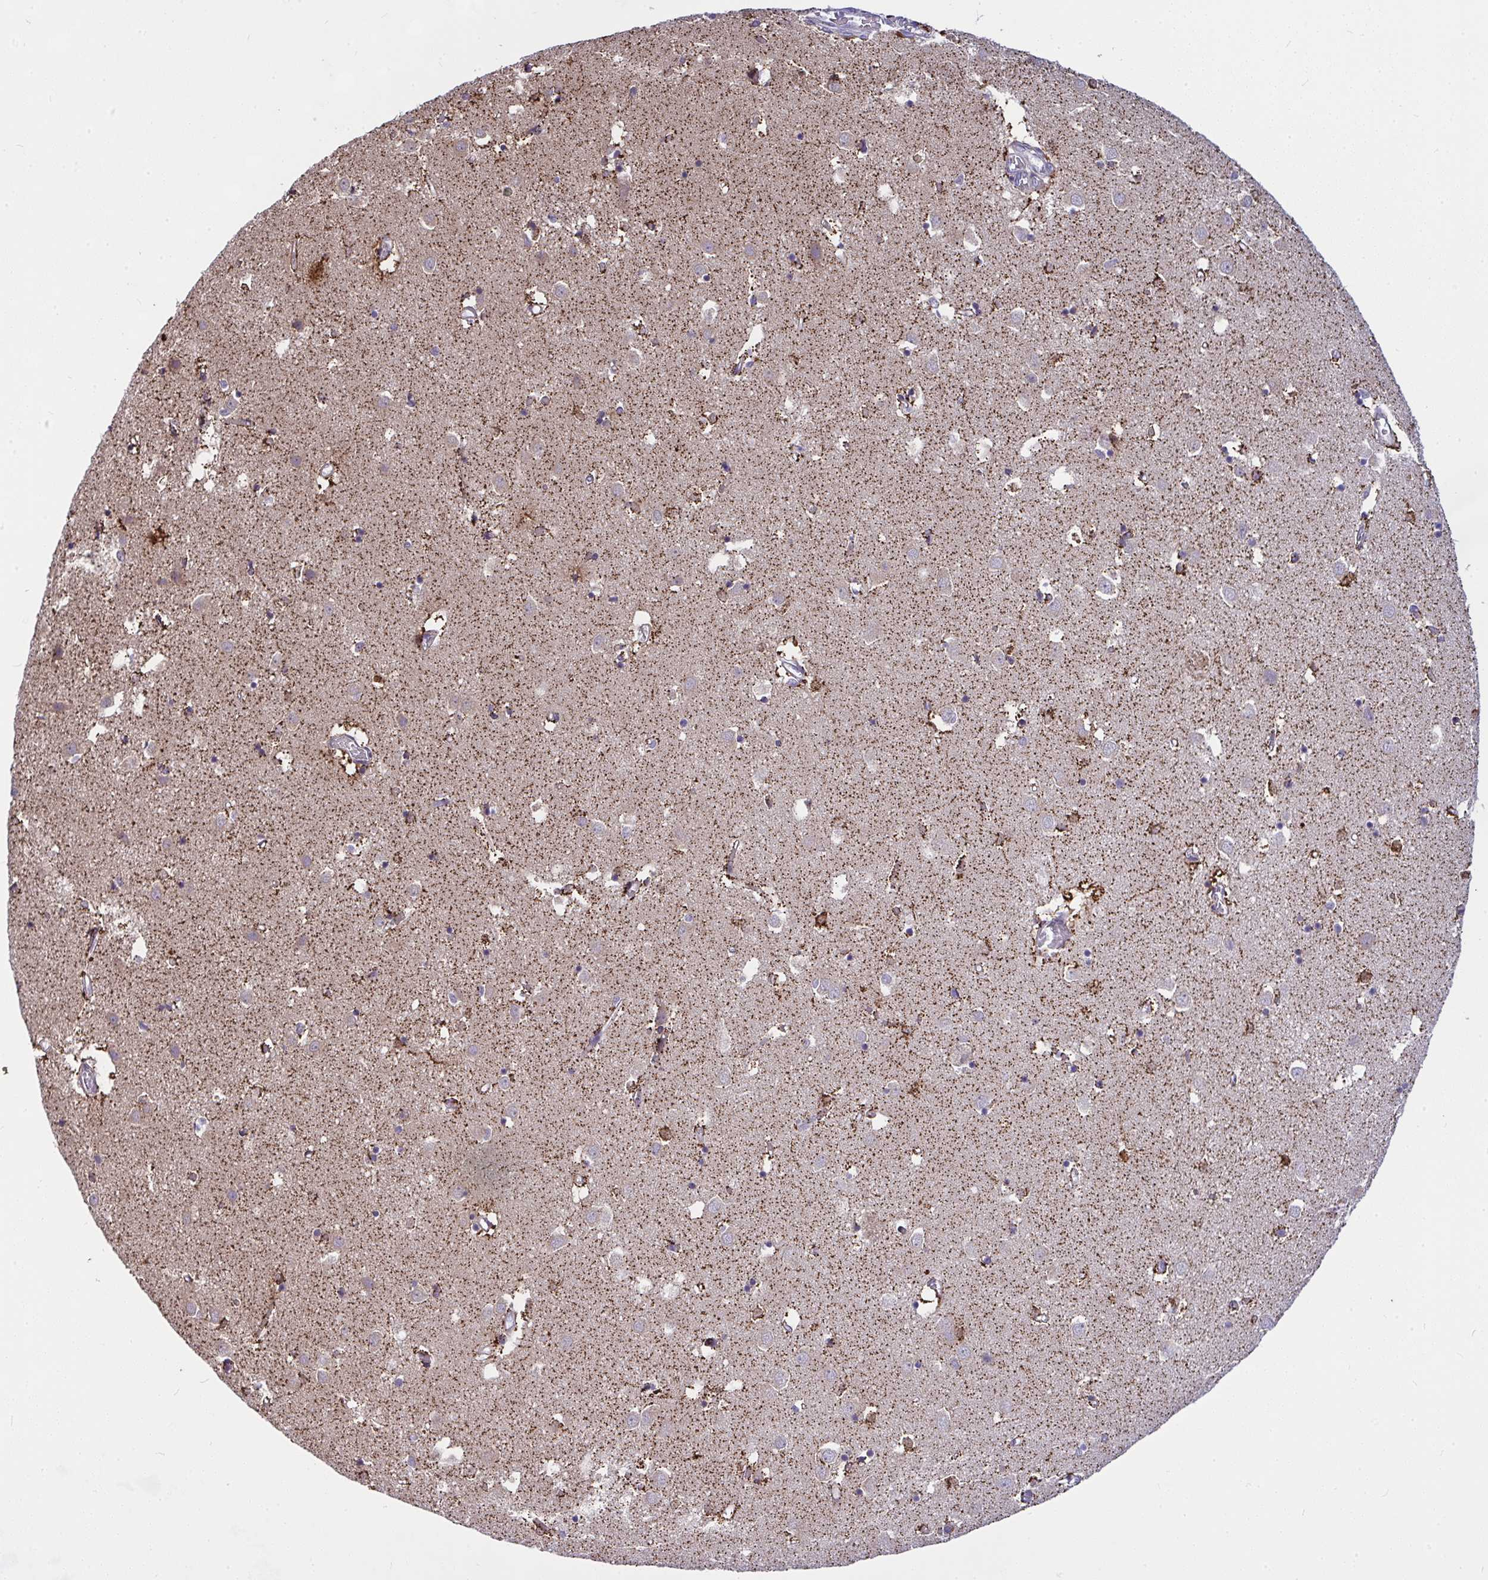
{"staining": {"intensity": "strong", "quantity": "<25%", "location": "cytoplasmic/membranous"}, "tissue": "caudate", "cell_type": "Glial cells", "image_type": "normal", "snomed": [{"axis": "morphology", "description": "Normal tissue, NOS"}, {"axis": "topography", "description": "Lateral ventricle wall"}], "caption": "Human caudate stained with a brown dye displays strong cytoplasmic/membranous positive staining in approximately <25% of glial cells.", "gene": "CEP63", "patient": {"sex": "male", "age": 70}}